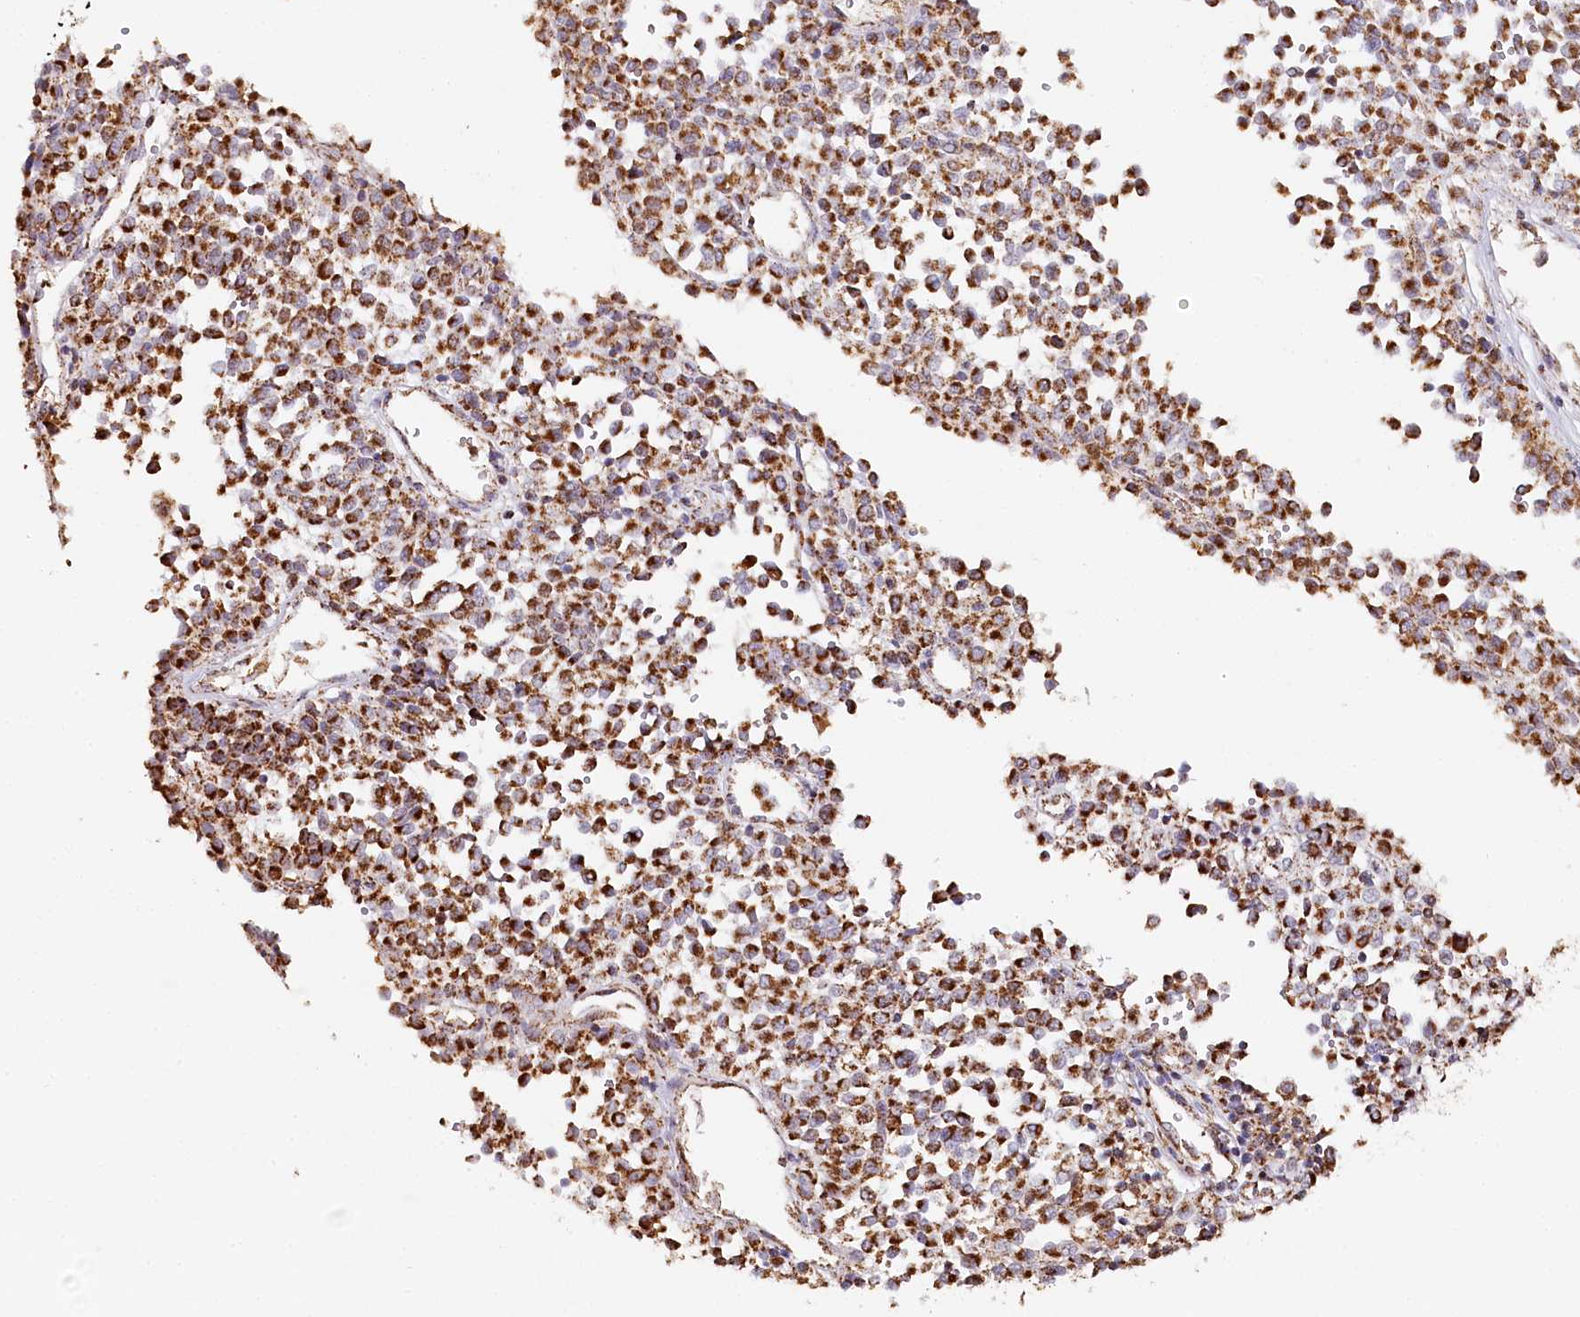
{"staining": {"intensity": "moderate", "quantity": ">75%", "location": "cytoplasmic/membranous"}, "tissue": "melanoma", "cell_type": "Tumor cells", "image_type": "cancer", "snomed": [{"axis": "morphology", "description": "Malignant melanoma, Metastatic site"}, {"axis": "topography", "description": "Pancreas"}], "caption": "The immunohistochemical stain labels moderate cytoplasmic/membranous staining in tumor cells of malignant melanoma (metastatic site) tissue. The staining was performed using DAB (3,3'-diaminobenzidine) to visualize the protein expression in brown, while the nuclei were stained in blue with hematoxylin (Magnification: 20x).", "gene": "MMP25", "patient": {"sex": "female", "age": 30}}